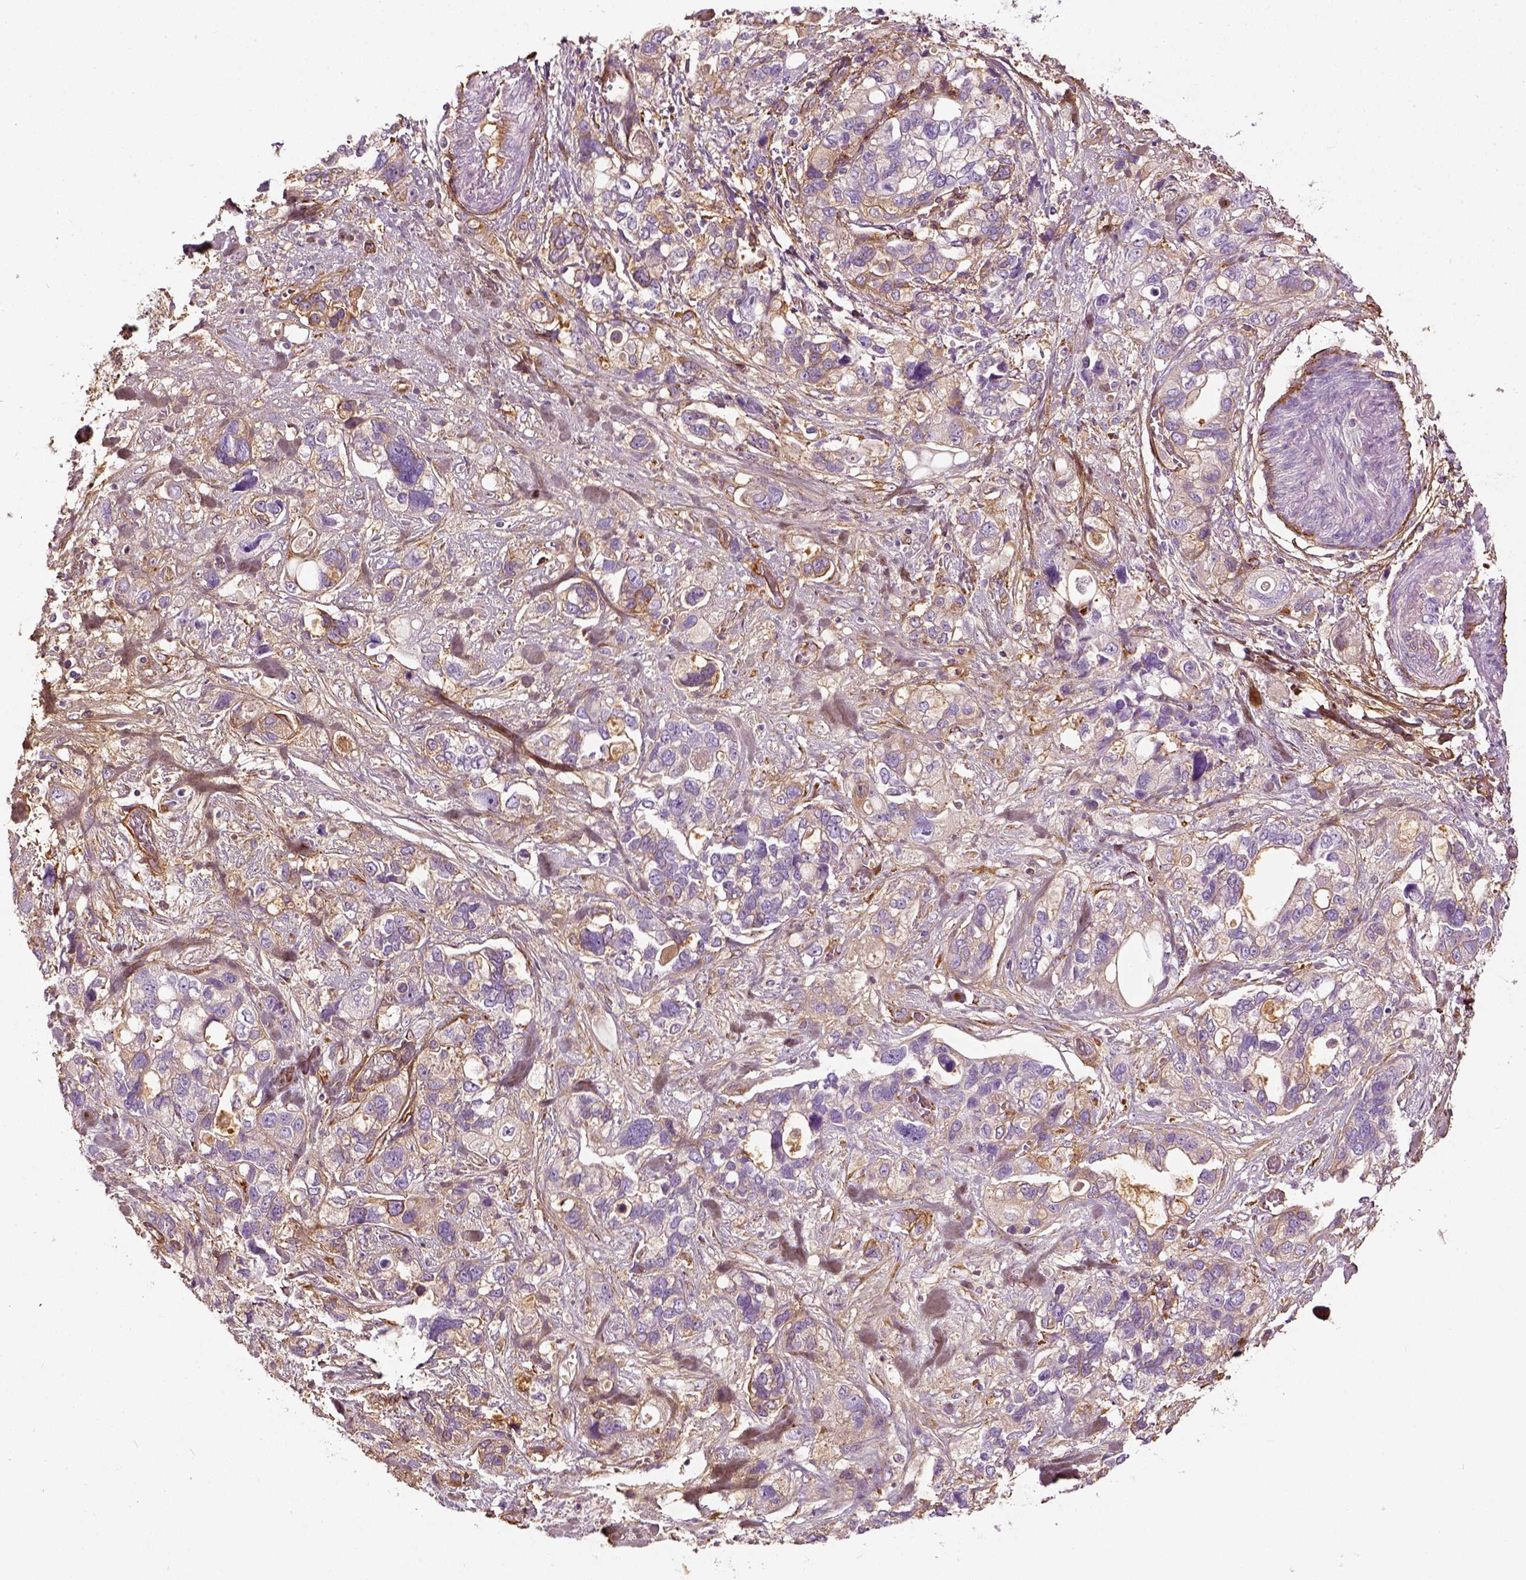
{"staining": {"intensity": "negative", "quantity": "none", "location": "none"}, "tissue": "stomach cancer", "cell_type": "Tumor cells", "image_type": "cancer", "snomed": [{"axis": "morphology", "description": "Adenocarcinoma, NOS"}, {"axis": "topography", "description": "Stomach, upper"}], "caption": "A high-resolution image shows immunohistochemistry staining of stomach cancer, which shows no significant positivity in tumor cells.", "gene": "COL6A2", "patient": {"sex": "female", "age": 81}}